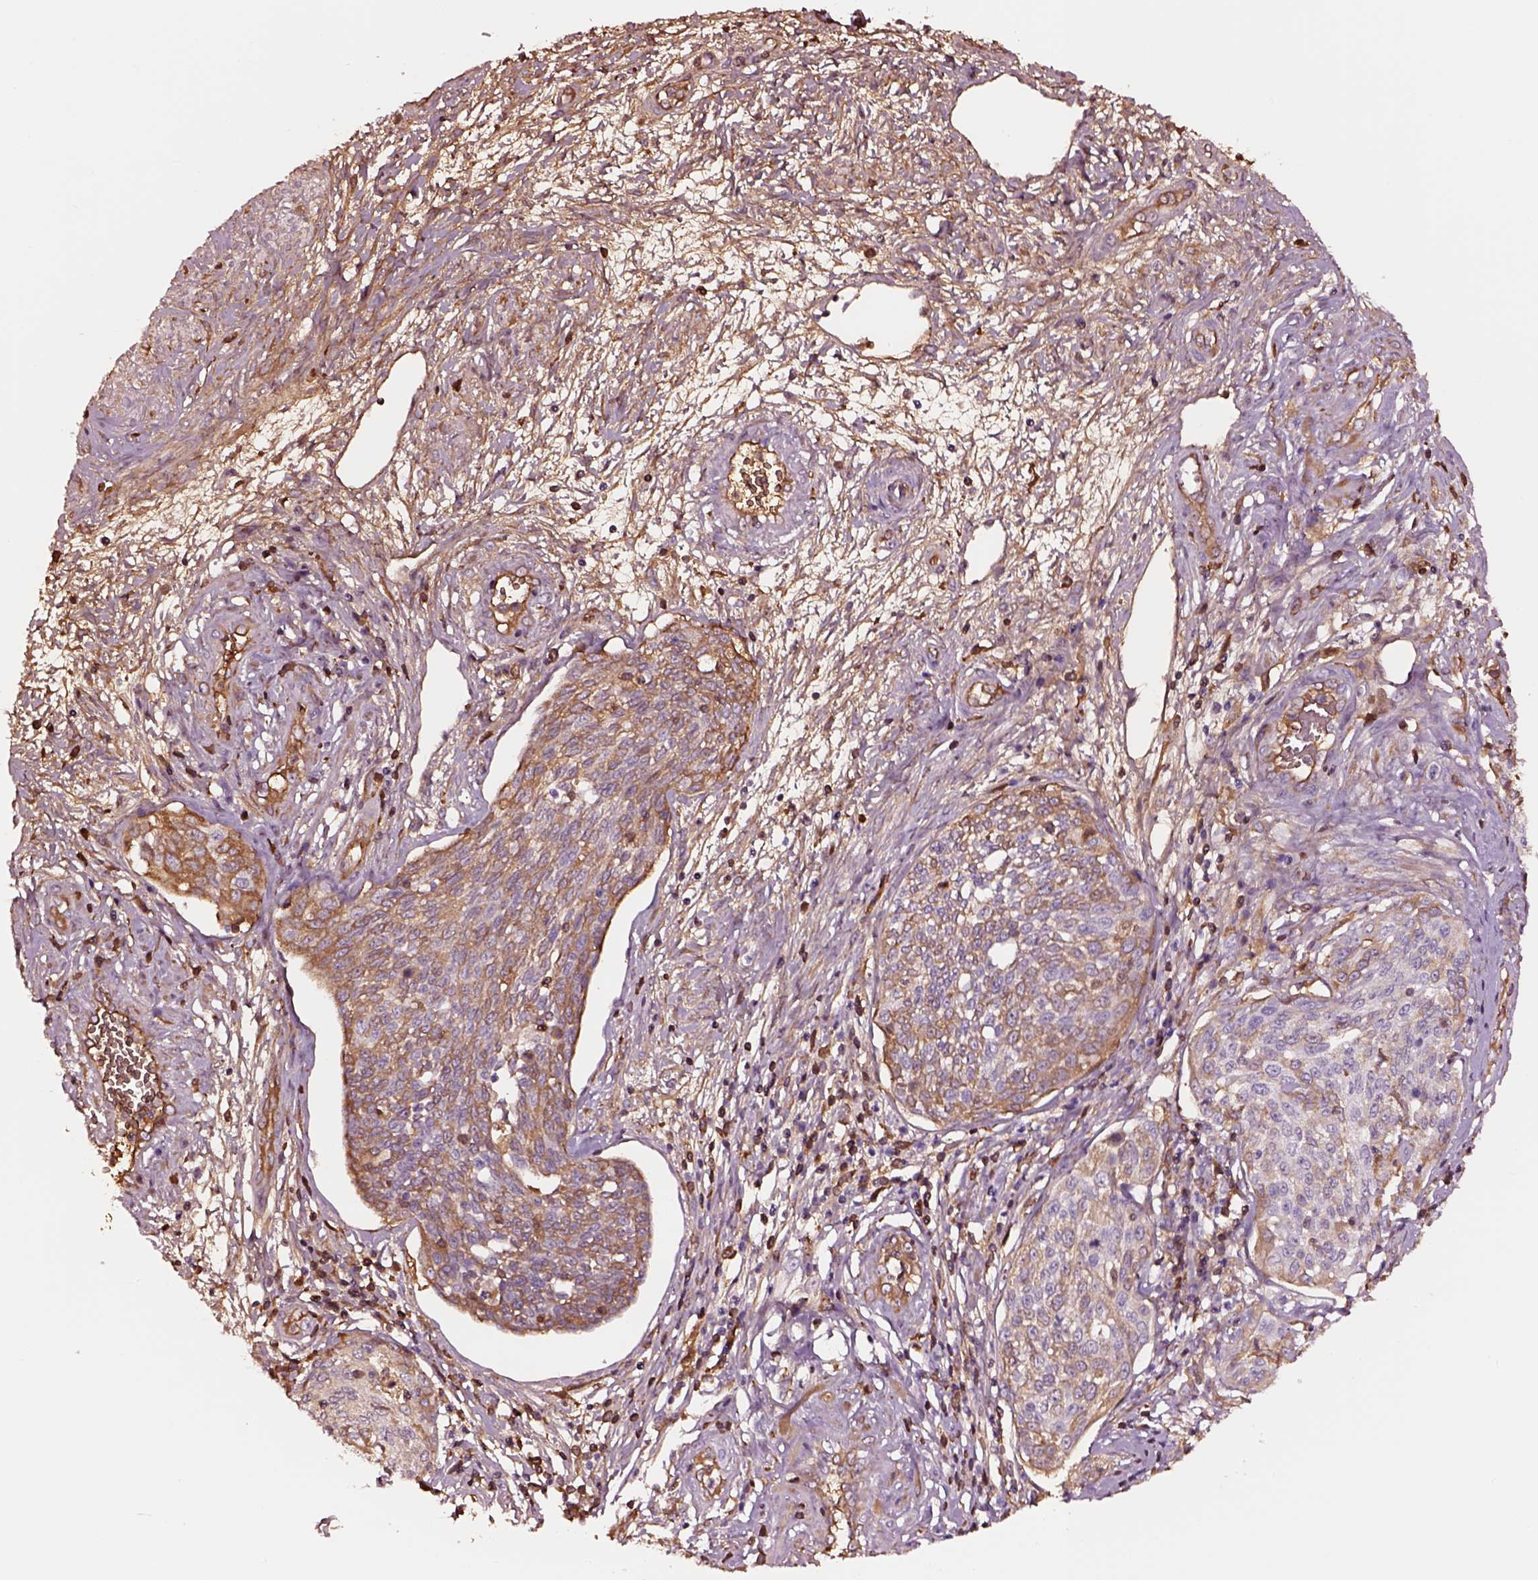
{"staining": {"intensity": "moderate", "quantity": "25%-75%", "location": "cytoplasmic/membranous"}, "tissue": "cervical cancer", "cell_type": "Tumor cells", "image_type": "cancer", "snomed": [{"axis": "morphology", "description": "Squamous cell carcinoma, NOS"}, {"axis": "topography", "description": "Cervix"}], "caption": "Tumor cells demonstrate moderate cytoplasmic/membranous expression in approximately 25%-75% of cells in cervical cancer. Using DAB (brown) and hematoxylin (blue) stains, captured at high magnification using brightfield microscopy.", "gene": "TF", "patient": {"sex": "female", "age": 34}}